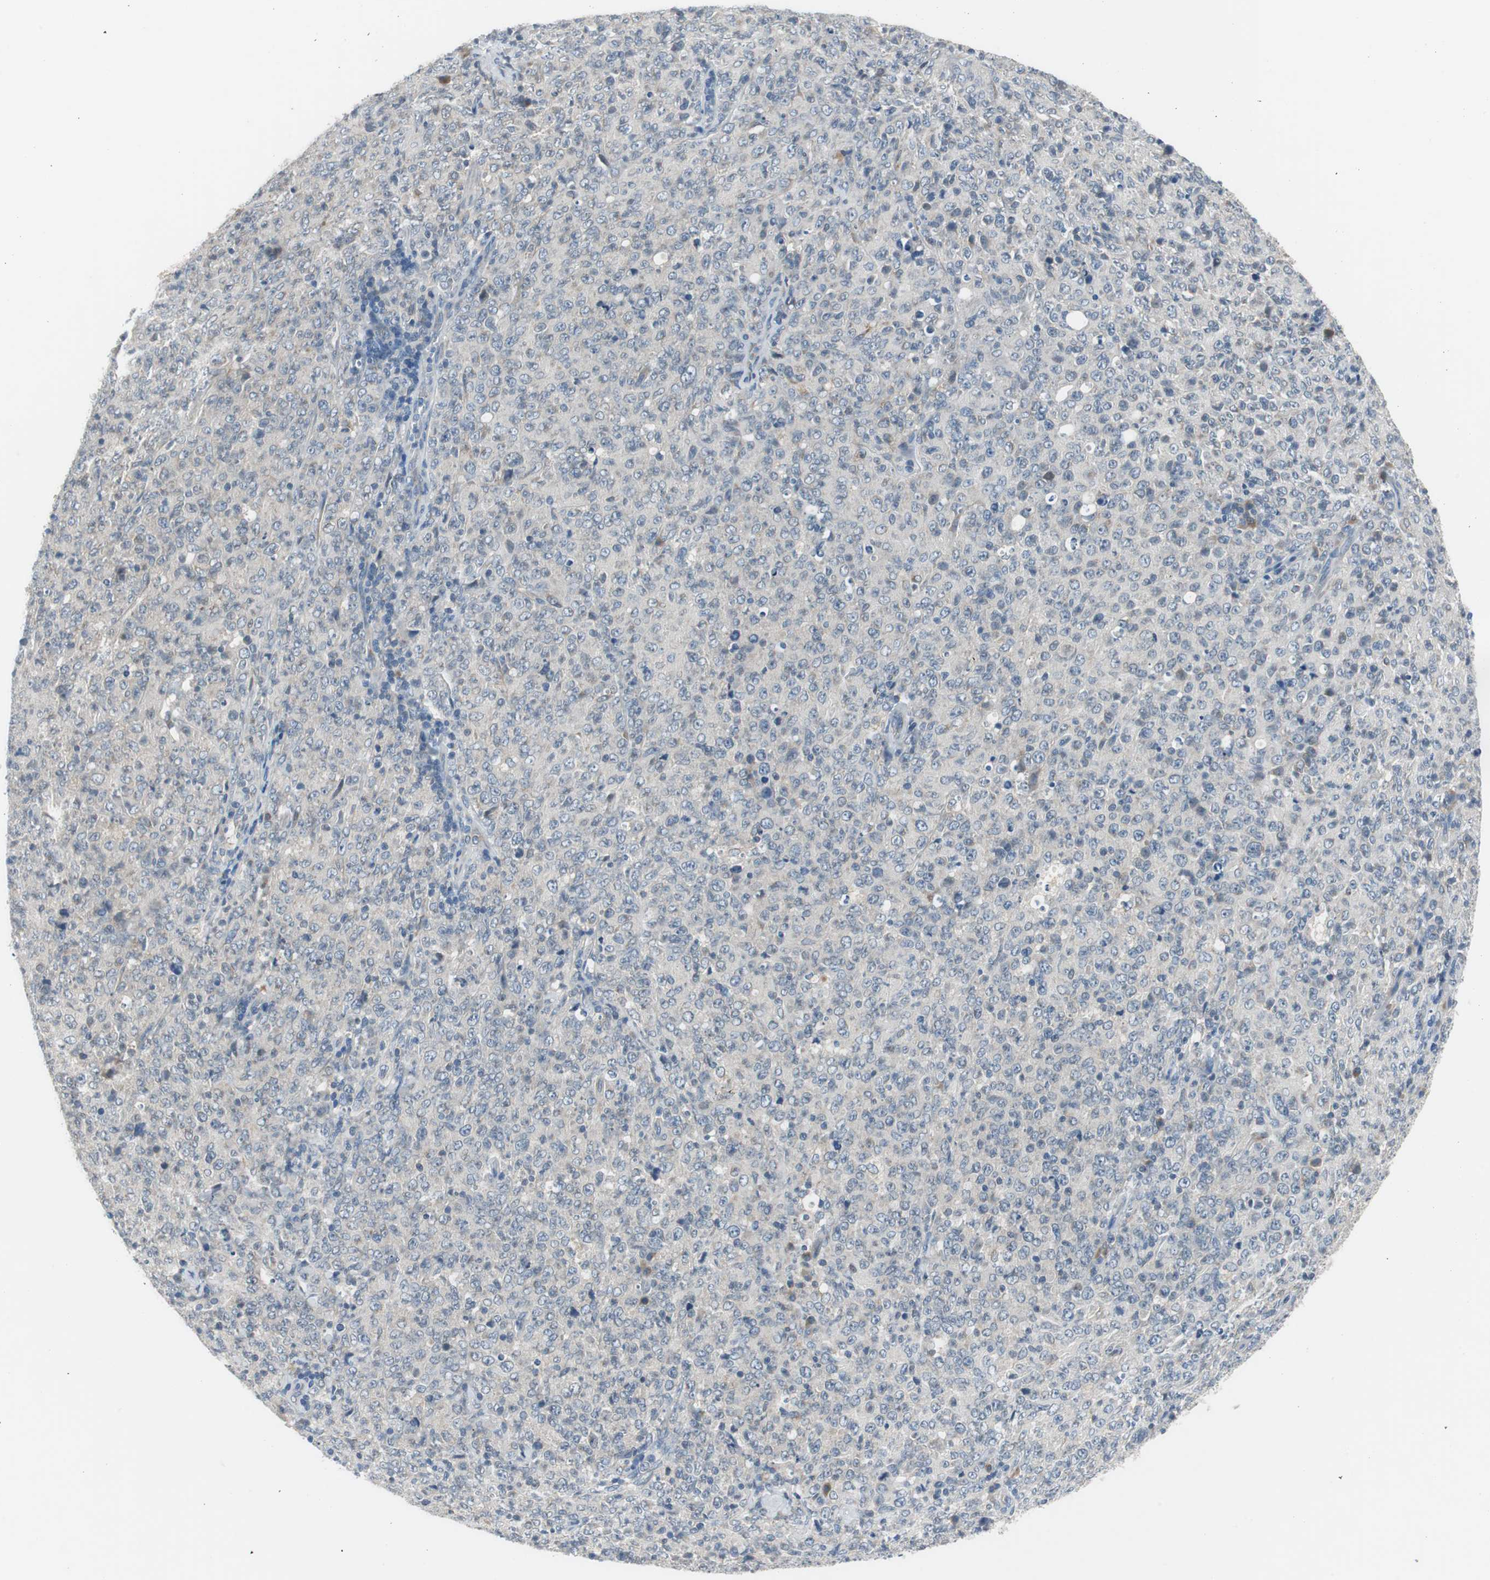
{"staining": {"intensity": "weak", "quantity": "<25%", "location": "cytoplasmic/membranous"}, "tissue": "lymphoma", "cell_type": "Tumor cells", "image_type": "cancer", "snomed": [{"axis": "morphology", "description": "Malignant lymphoma, non-Hodgkin's type, High grade"}, {"axis": "topography", "description": "Tonsil"}], "caption": "Immunohistochemistry (IHC) of human lymphoma demonstrates no expression in tumor cells. (Brightfield microscopy of DAB (3,3'-diaminobenzidine) IHC at high magnification).", "gene": "PLAA", "patient": {"sex": "female", "age": 36}}